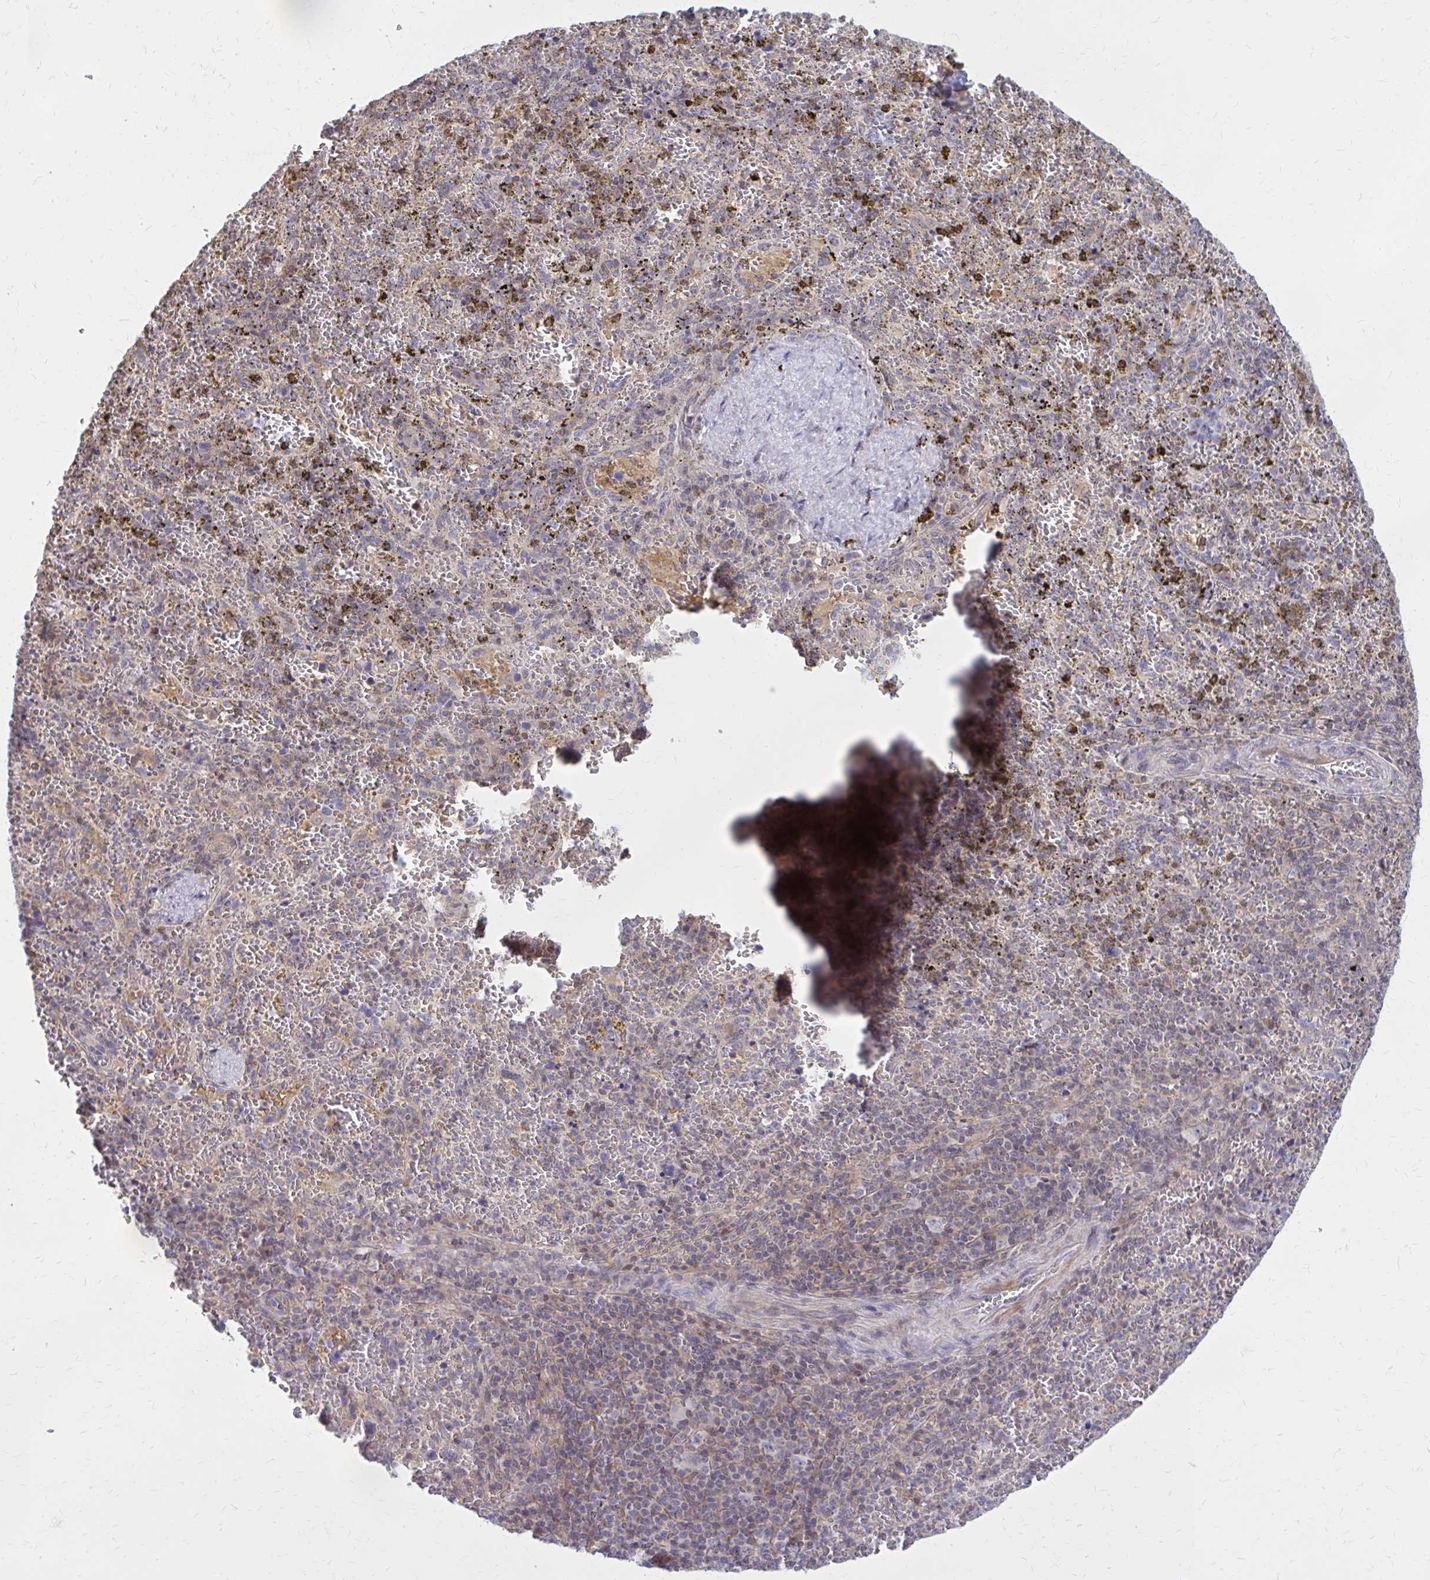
{"staining": {"intensity": "weak", "quantity": "<25%", "location": "cytoplasmic/membranous"}, "tissue": "spleen", "cell_type": "Cells in red pulp", "image_type": "normal", "snomed": [{"axis": "morphology", "description": "Normal tissue, NOS"}, {"axis": "topography", "description": "Spleen"}], "caption": "Immunohistochemistry (IHC) of benign human spleen demonstrates no positivity in cells in red pulp. (DAB immunohistochemistry (IHC) with hematoxylin counter stain).", "gene": "DBI", "patient": {"sex": "female", "age": 50}}